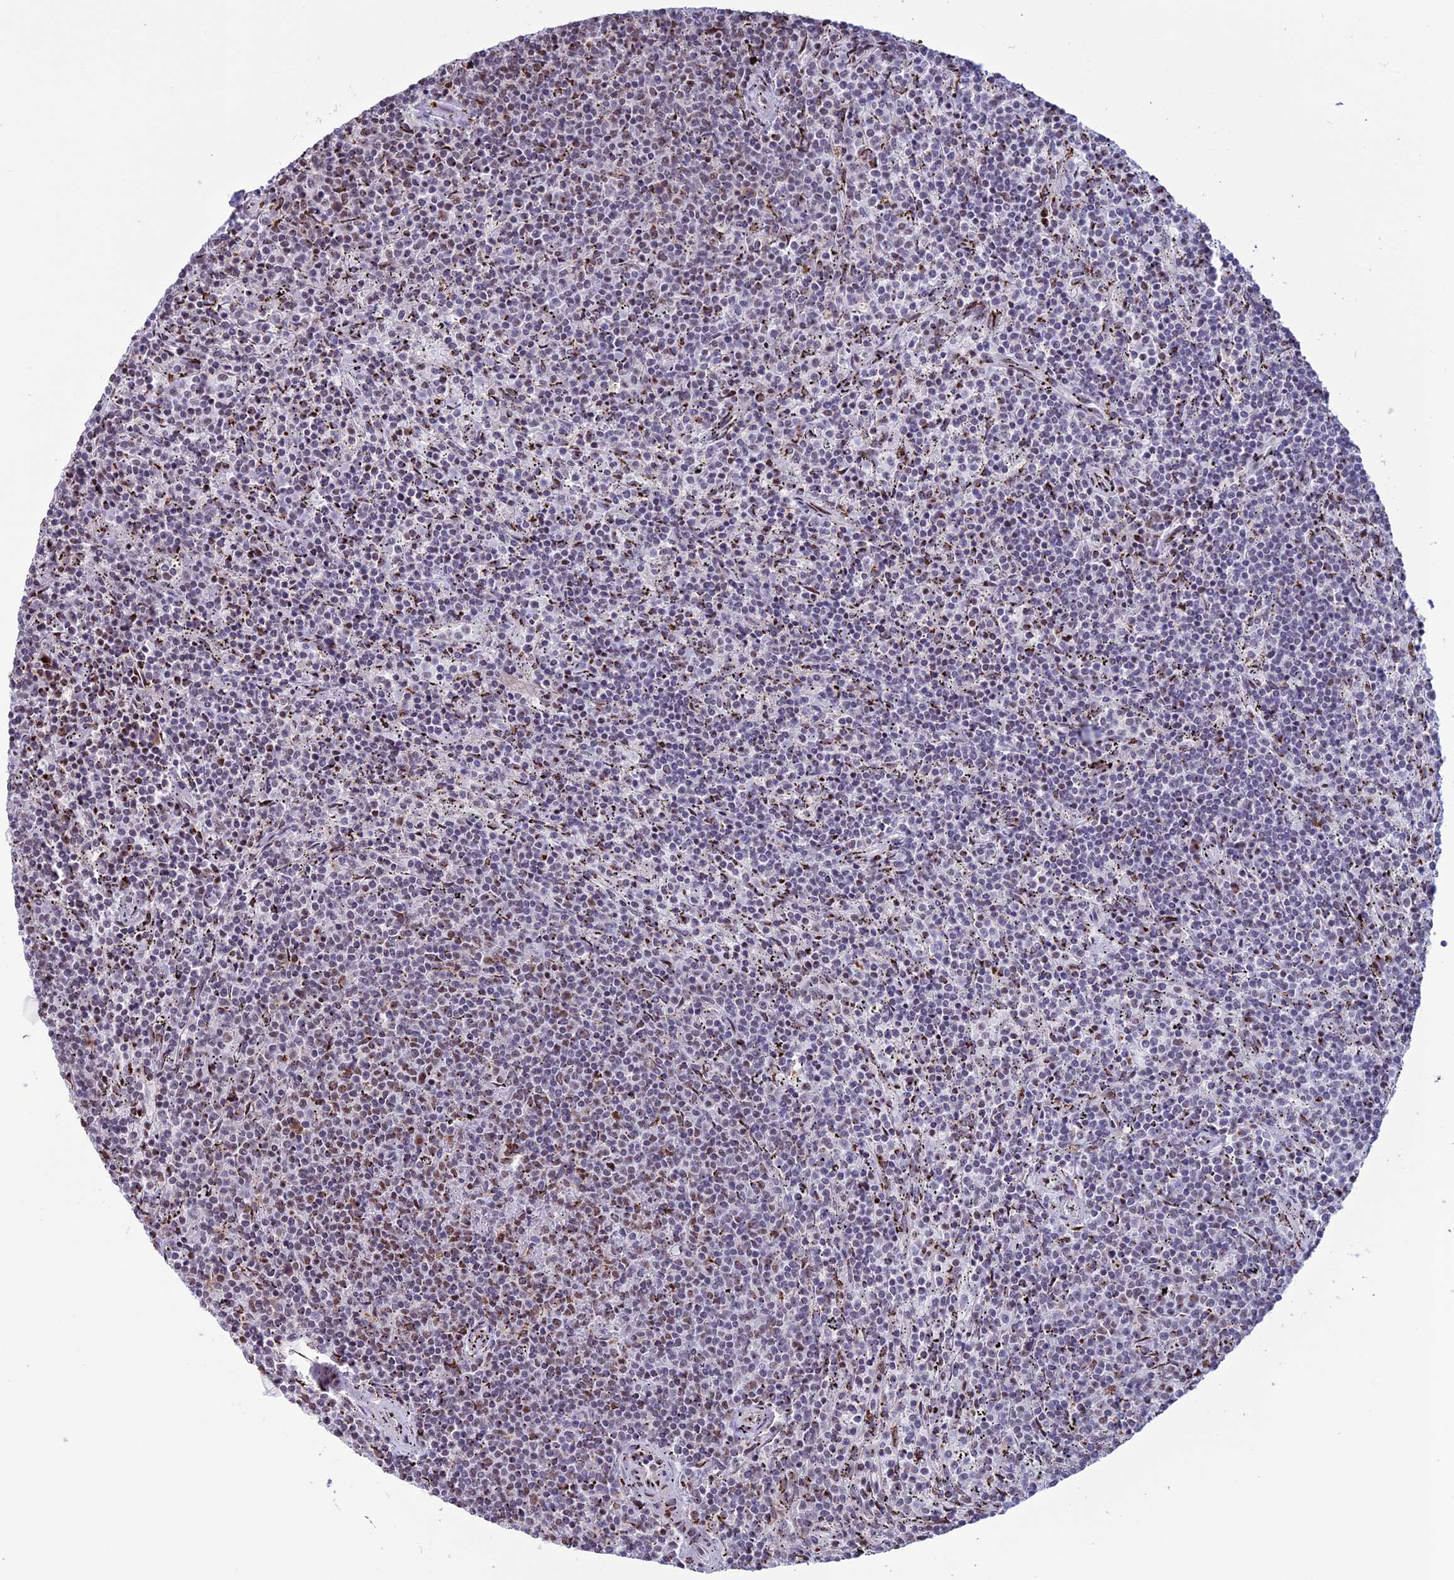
{"staining": {"intensity": "moderate", "quantity": "<25%", "location": "nuclear"}, "tissue": "lymphoma", "cell_type": "Tumor cells", "image_type": "cancer", "snomed": [{"axis": "morphology", "description": "Malignant lymphoma, non-Hodgkin's type, Low grade"}, {"axis": "topography", "description": "Spleen"}], "caption": "This is a histology image of immunohistochemistry staining of lymphoma, which shows moderate positivity in the nuclear of tumor cells.", "gene": "PLEKHA4", "patient": {"sex": "female", "age": 50}}